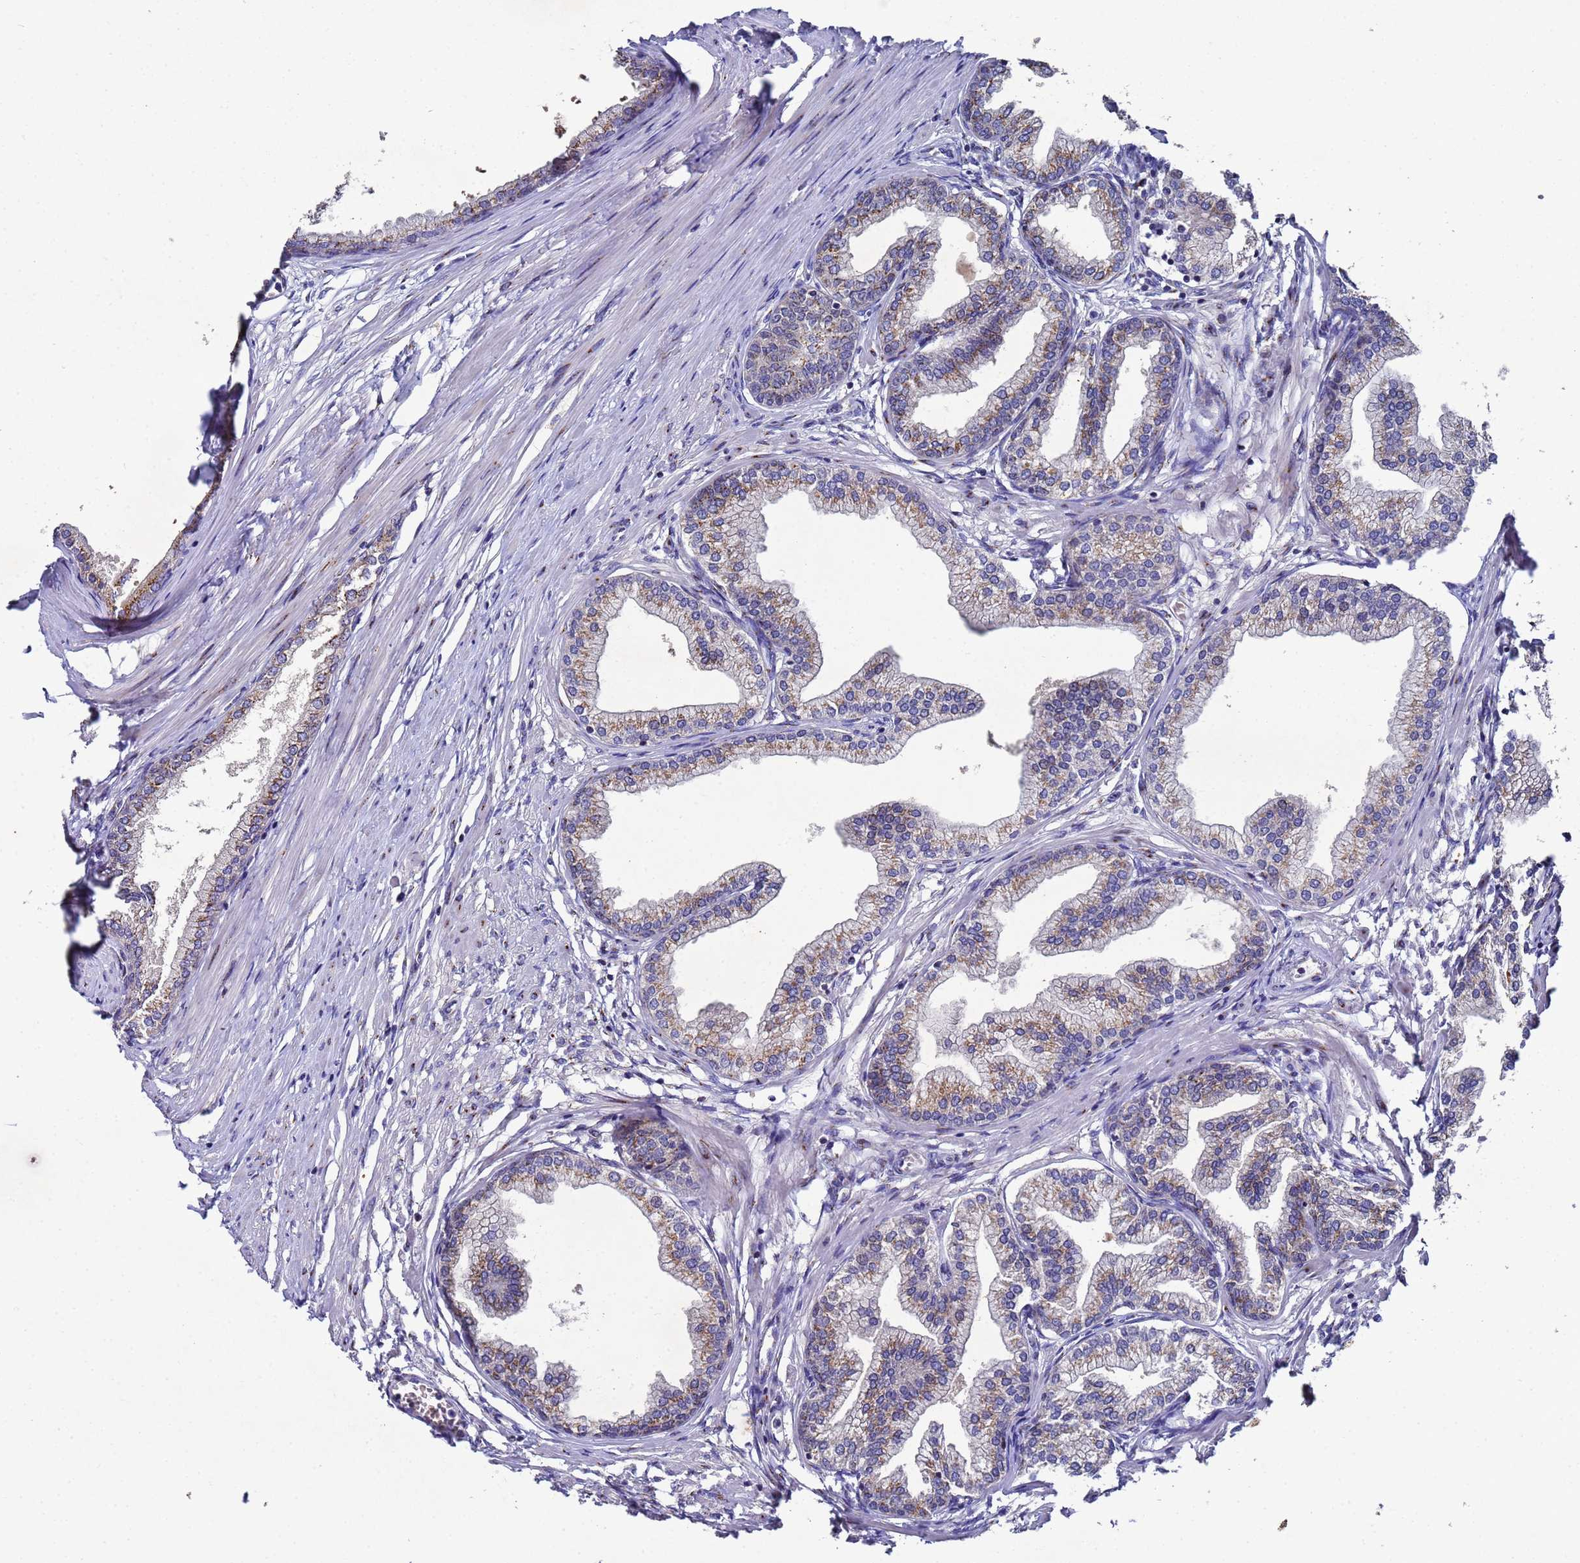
{"staining": {"intensity": "moderate", "quantity": ">75%", "location": "cytoplasmic/membranous"}, "tissue": "prostate", "cell_type": "Glandular cells", "image_type": "normal", "snomed": [{"axis": "morphology", "description": "Normal tissue, NOS"}, {"axis": "morphology", "description": "Urothelial carcinoma, Low grade"}, {"axis": "topography", "description": "Urinary bladder"}, {"axis": "topography", "description": "Prostate"}], "caption": "Normal prostate demonstrates moderate cytoplasmic/membranous staining in approximately >75% of glandular cells.", "gene": "NSUN6", "patient": {"sex": "male", "age": 60}}